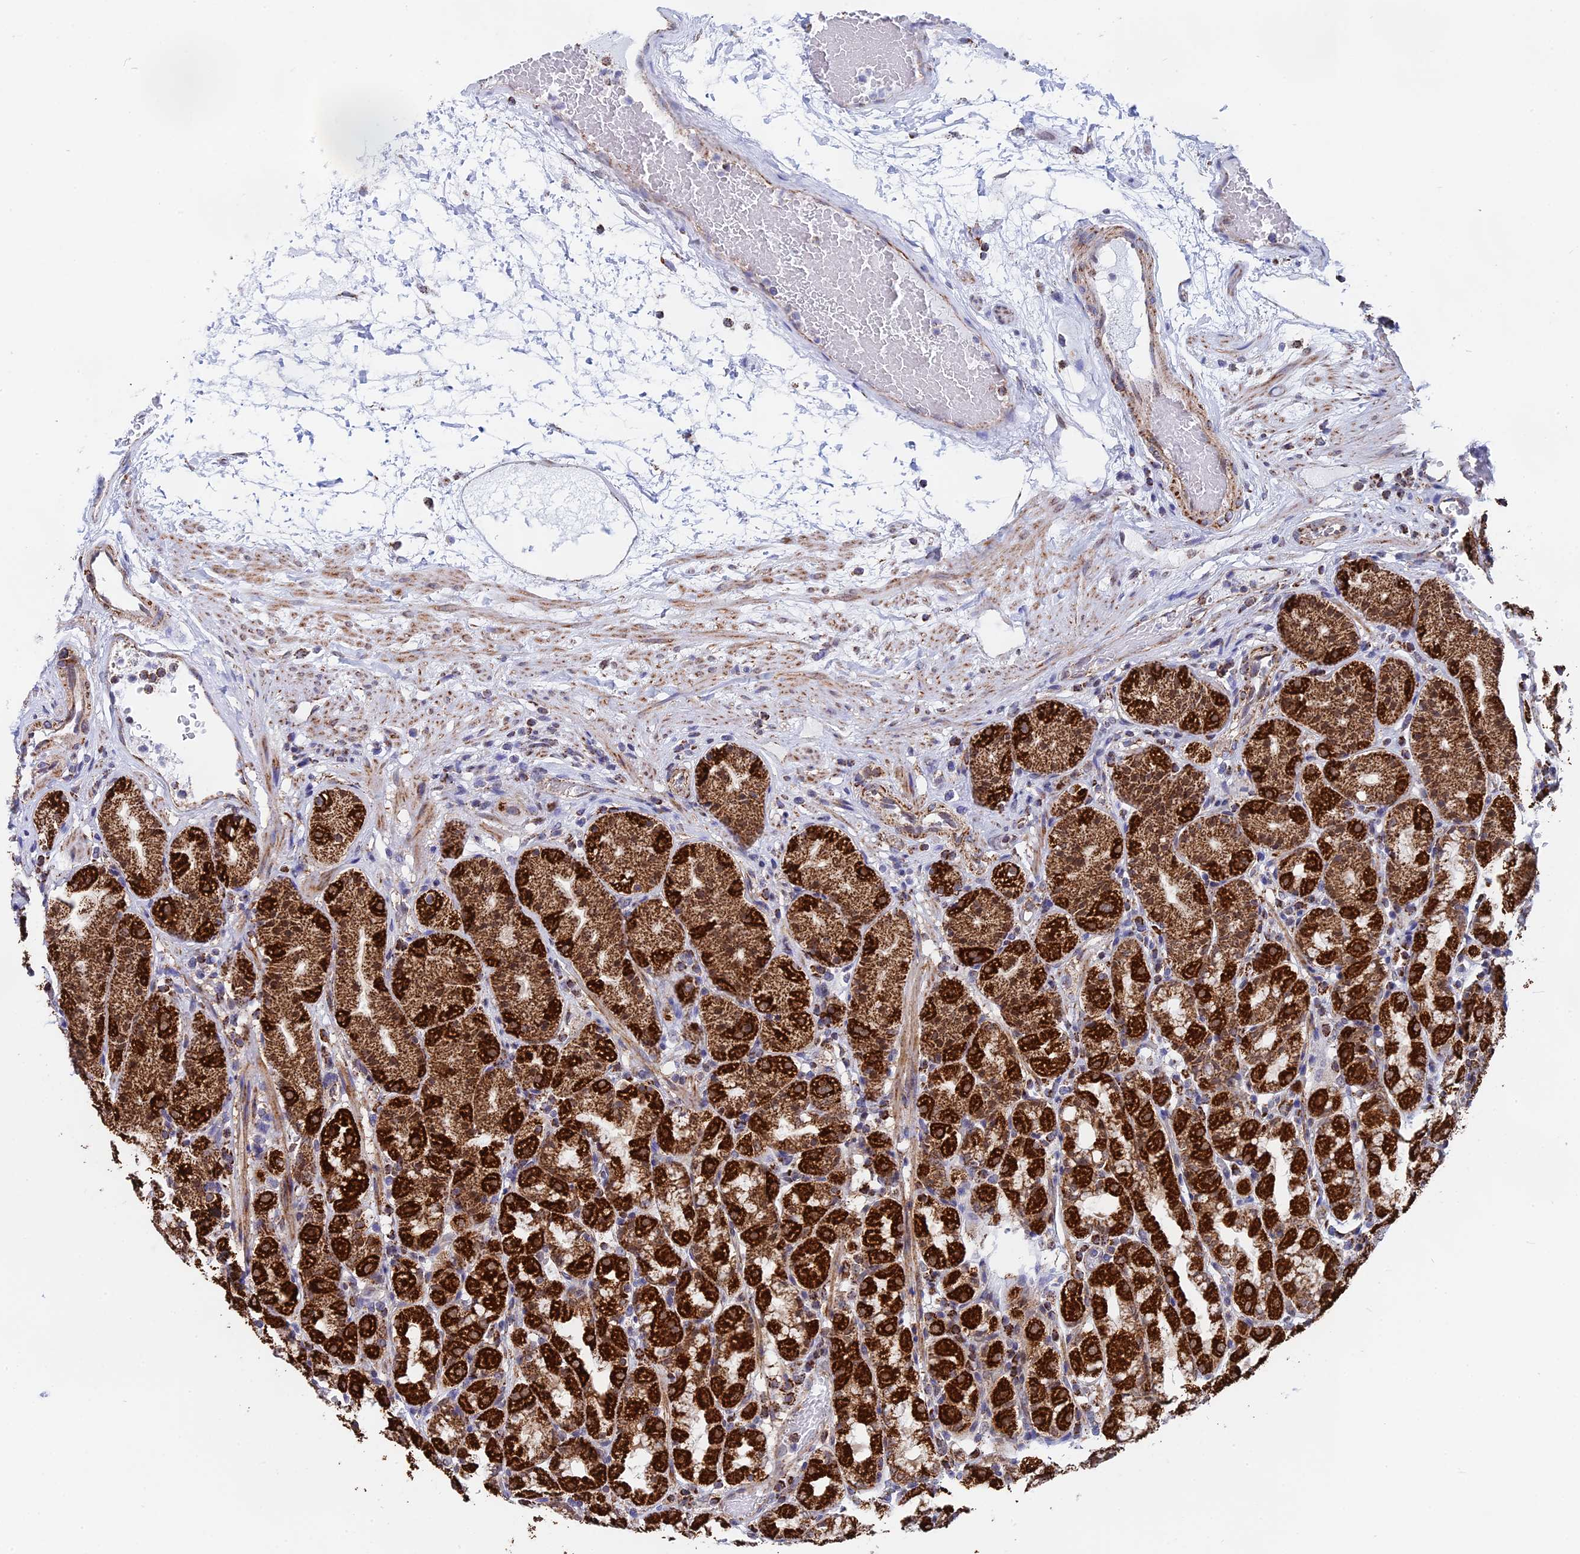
{"staining": {"intensity": "strong", "quantity": ">75%", "location": "cytoplasmic/membranous"}, "tissue": "stomach", "cell_type": "Glandular cells", "image_type": "normal", "snomed": [{"axis": "morphology", "description": "Normal tissue, NOS"}, {"axis": "topography", "description": "Stomach, lower"}], "caption": "Protein staining reveals strong cytoplasmic/membranous staining in approximately >75% of glandular cells in unremarkable stomach. The staining was performed using DAB (3,3'-diaminobenzidine), with brown indicating positive protein expression. Nuclei are stained blue with hematoxylin.", "gene": "CDC16", "patient": {"sex": "female", "age": 56}}